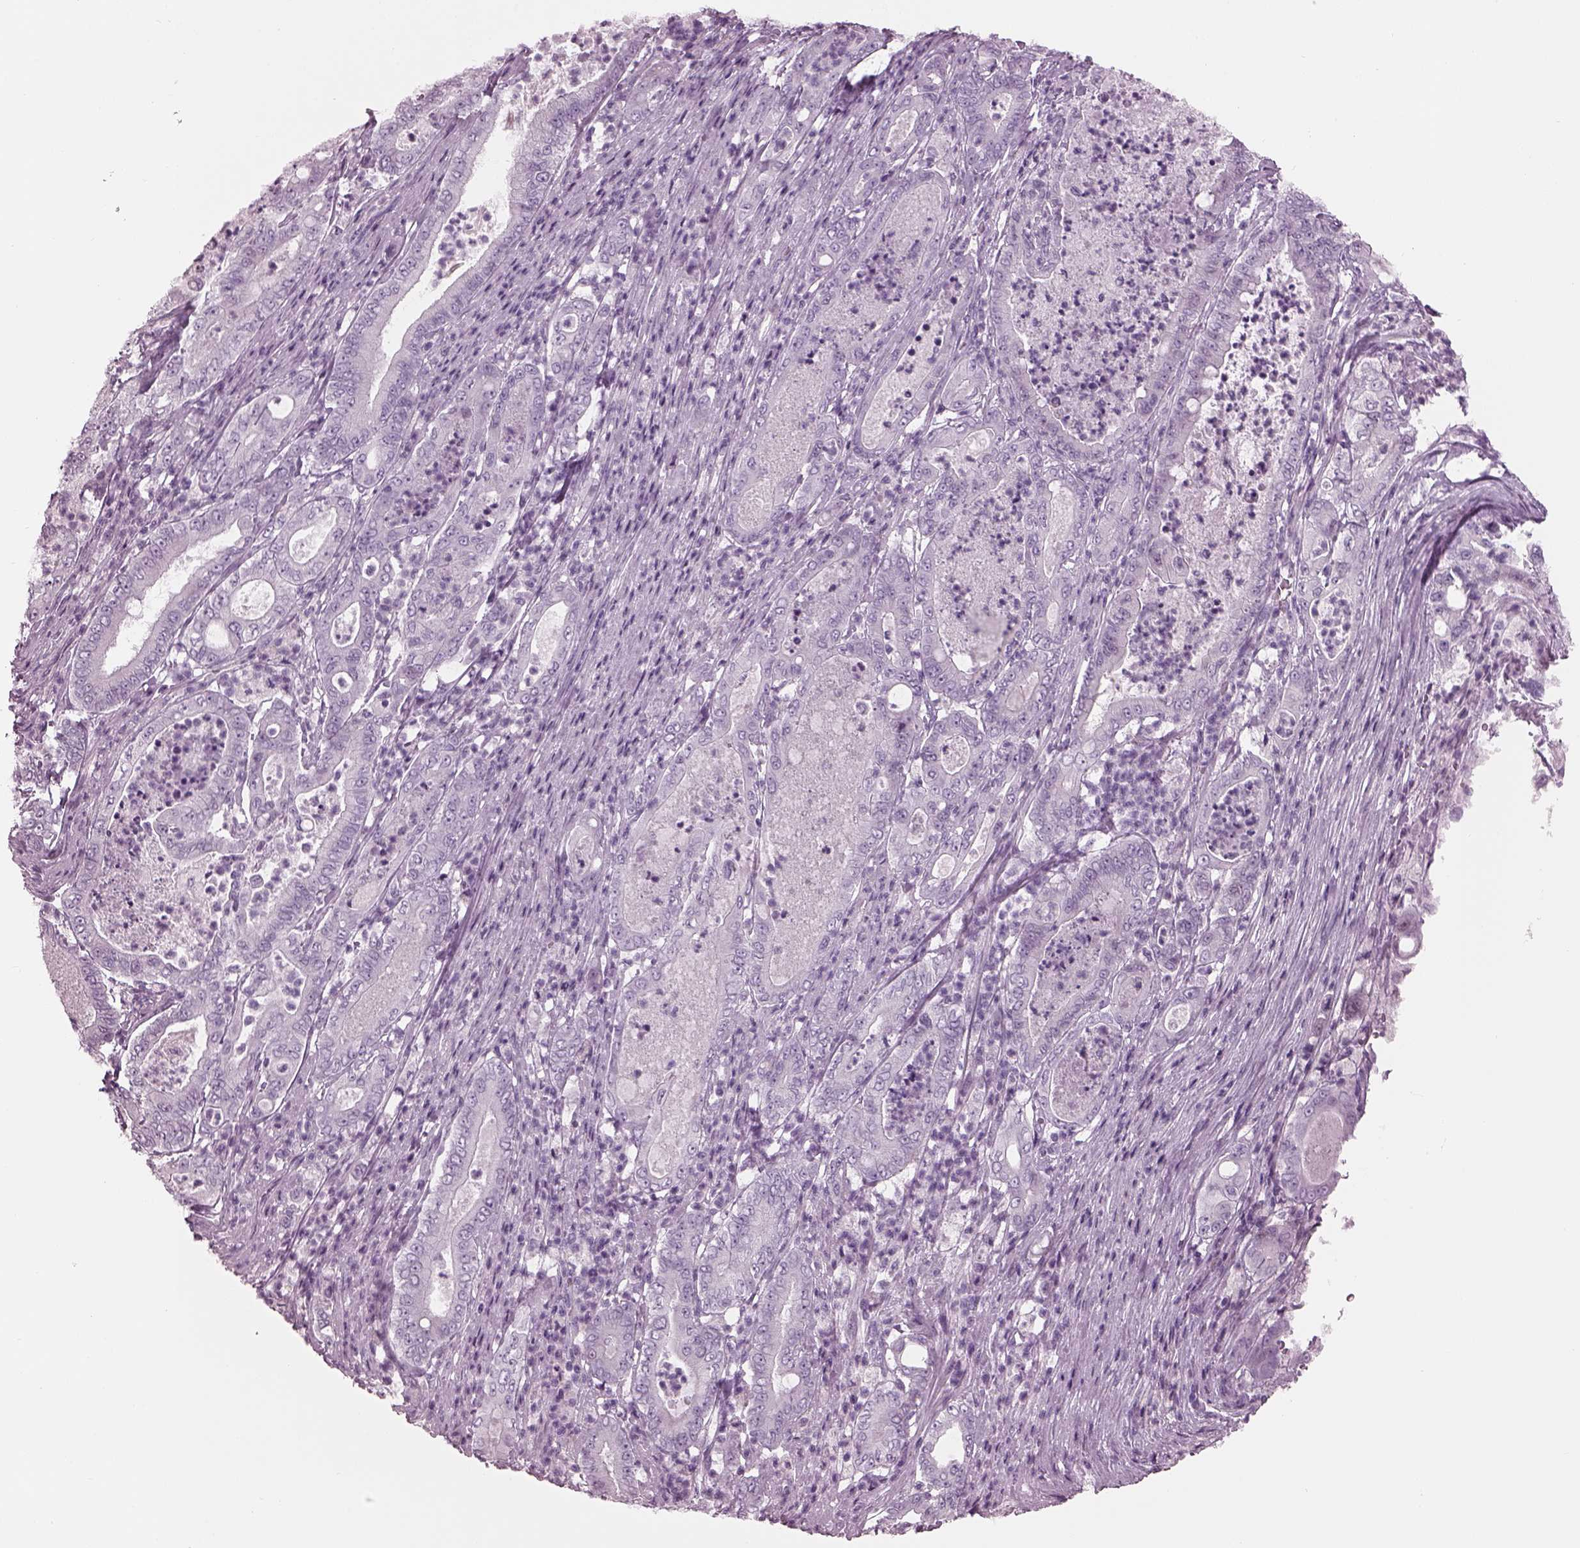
{"staining": {"intensity": "negative", "quantity": "none", "location": "none"}, "tissue": "pancreatic cancer", "cell_type": "Tumor cells", "image_type": "cancer", "snomed": [{"axis": "morphology", "description": "Adenocarcinoma, NOS"}, {"axis": "topography", "description": "Pancreas"}], "caption": "This micrograph is of pancreatic cancer (adenocarcinoma) stained with IHC to label a protein in brown with the nuclei are counter-stained blue. There is no staining in tumor cells. (DAB (3,3'-diaminobenzidine) IHC, high magnification).", "gene": "HYDIN", "patient": {"sex": "male", "age": 71}}